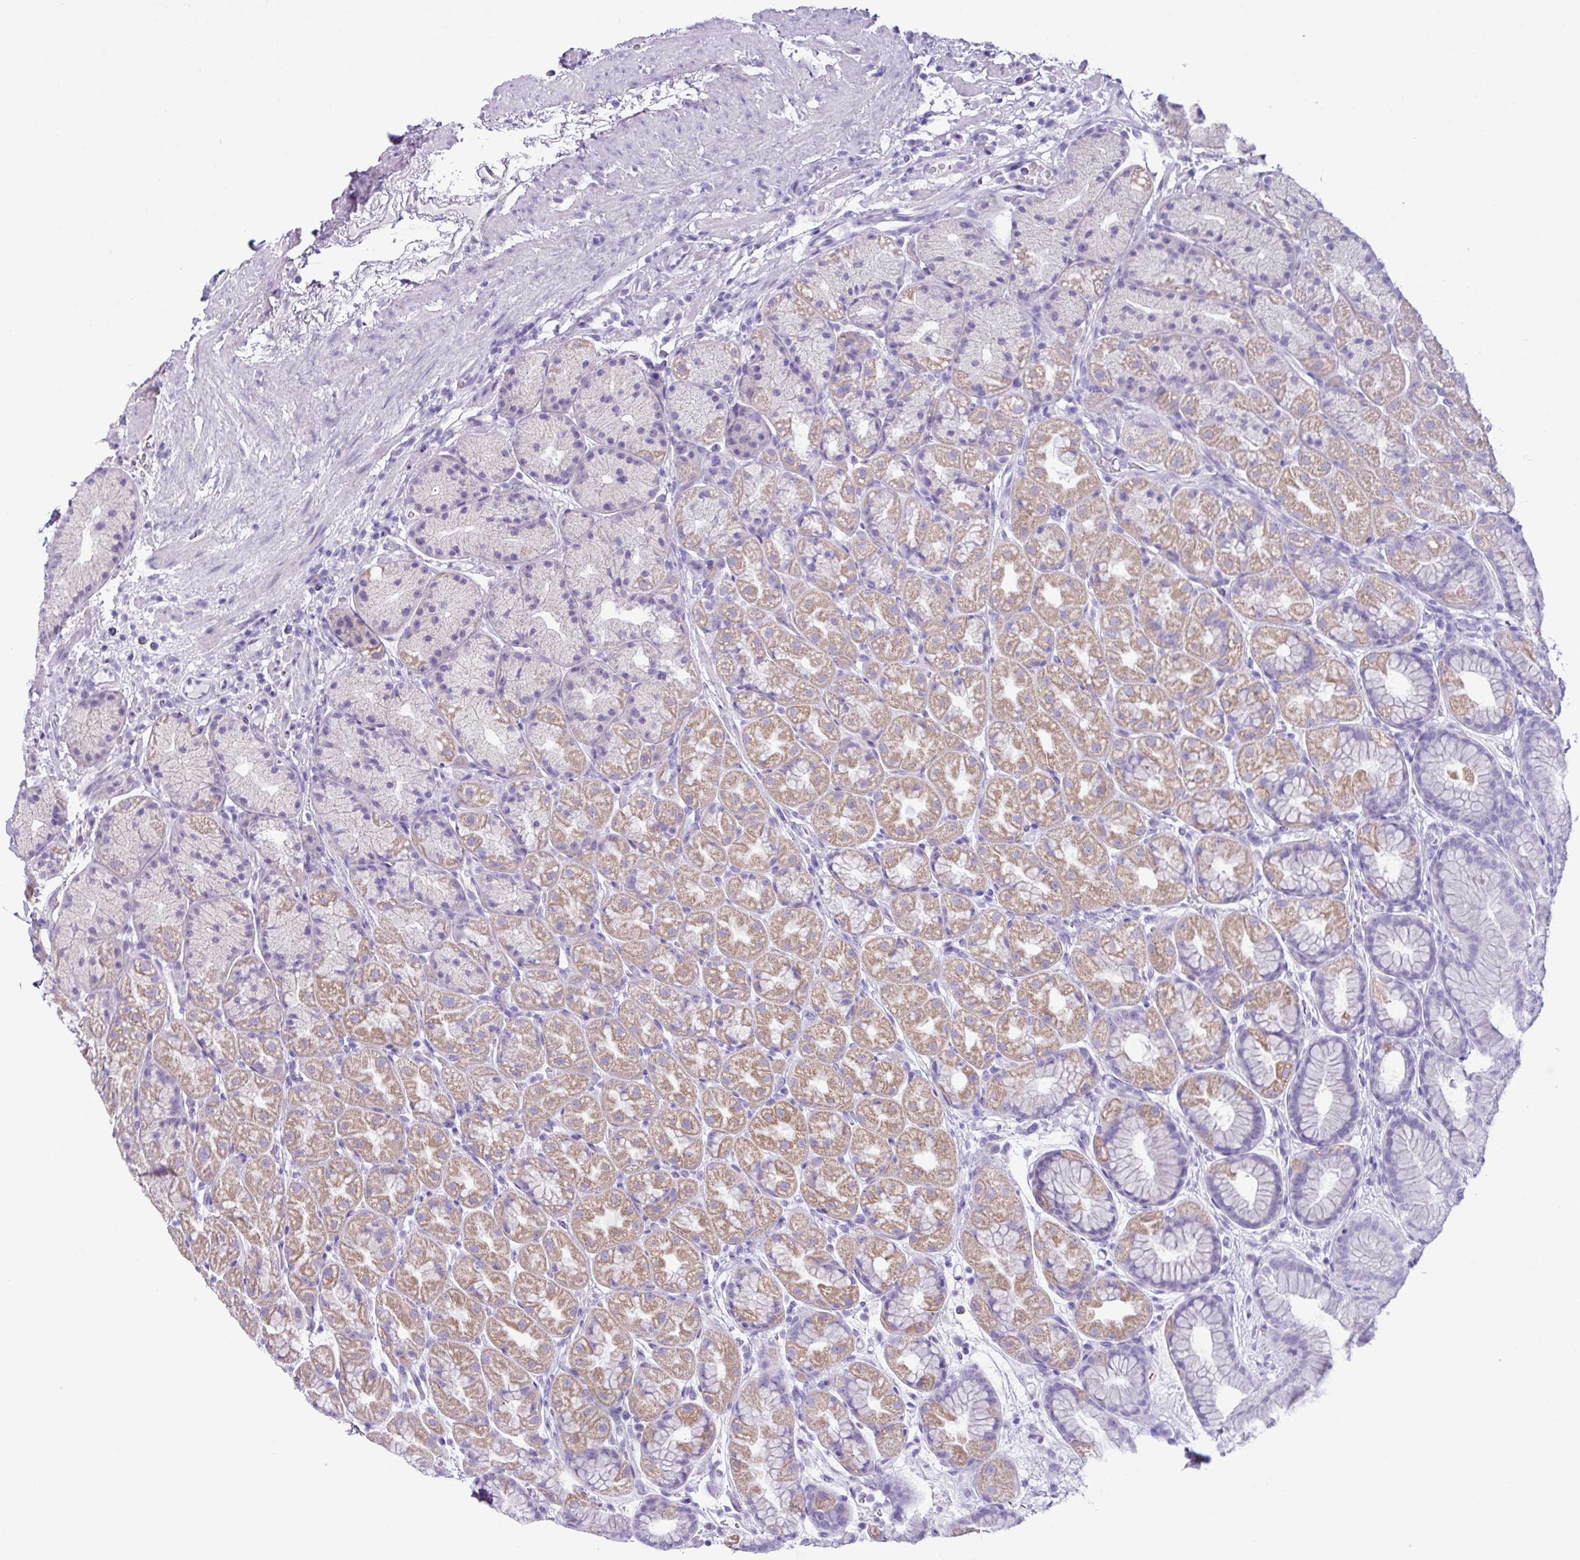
{"staining": {"intensity": "moderate", "quantity": "25%-75%", "location": "cytoplasmic/membranous"}, "tissue": "stomach", "cell_type": "Glandular cells", "image_type": "normal", "snomed": [{"axis": "morphology", "description": "Normal tissue, NOS"}, {"axis": "topography", "description": "Stomach, lower"}], "caption": "High-power microscopy captured an IHC histopathology image of benign stomach, revealing moderate cytoplasmic/membranous expression in approximately 25%-75% of glandular cells. (Brightfield microscopy of DAB IHC at high magnification).", "gene": "AGO3", "patient": {"sex": "male", "age": 67}}